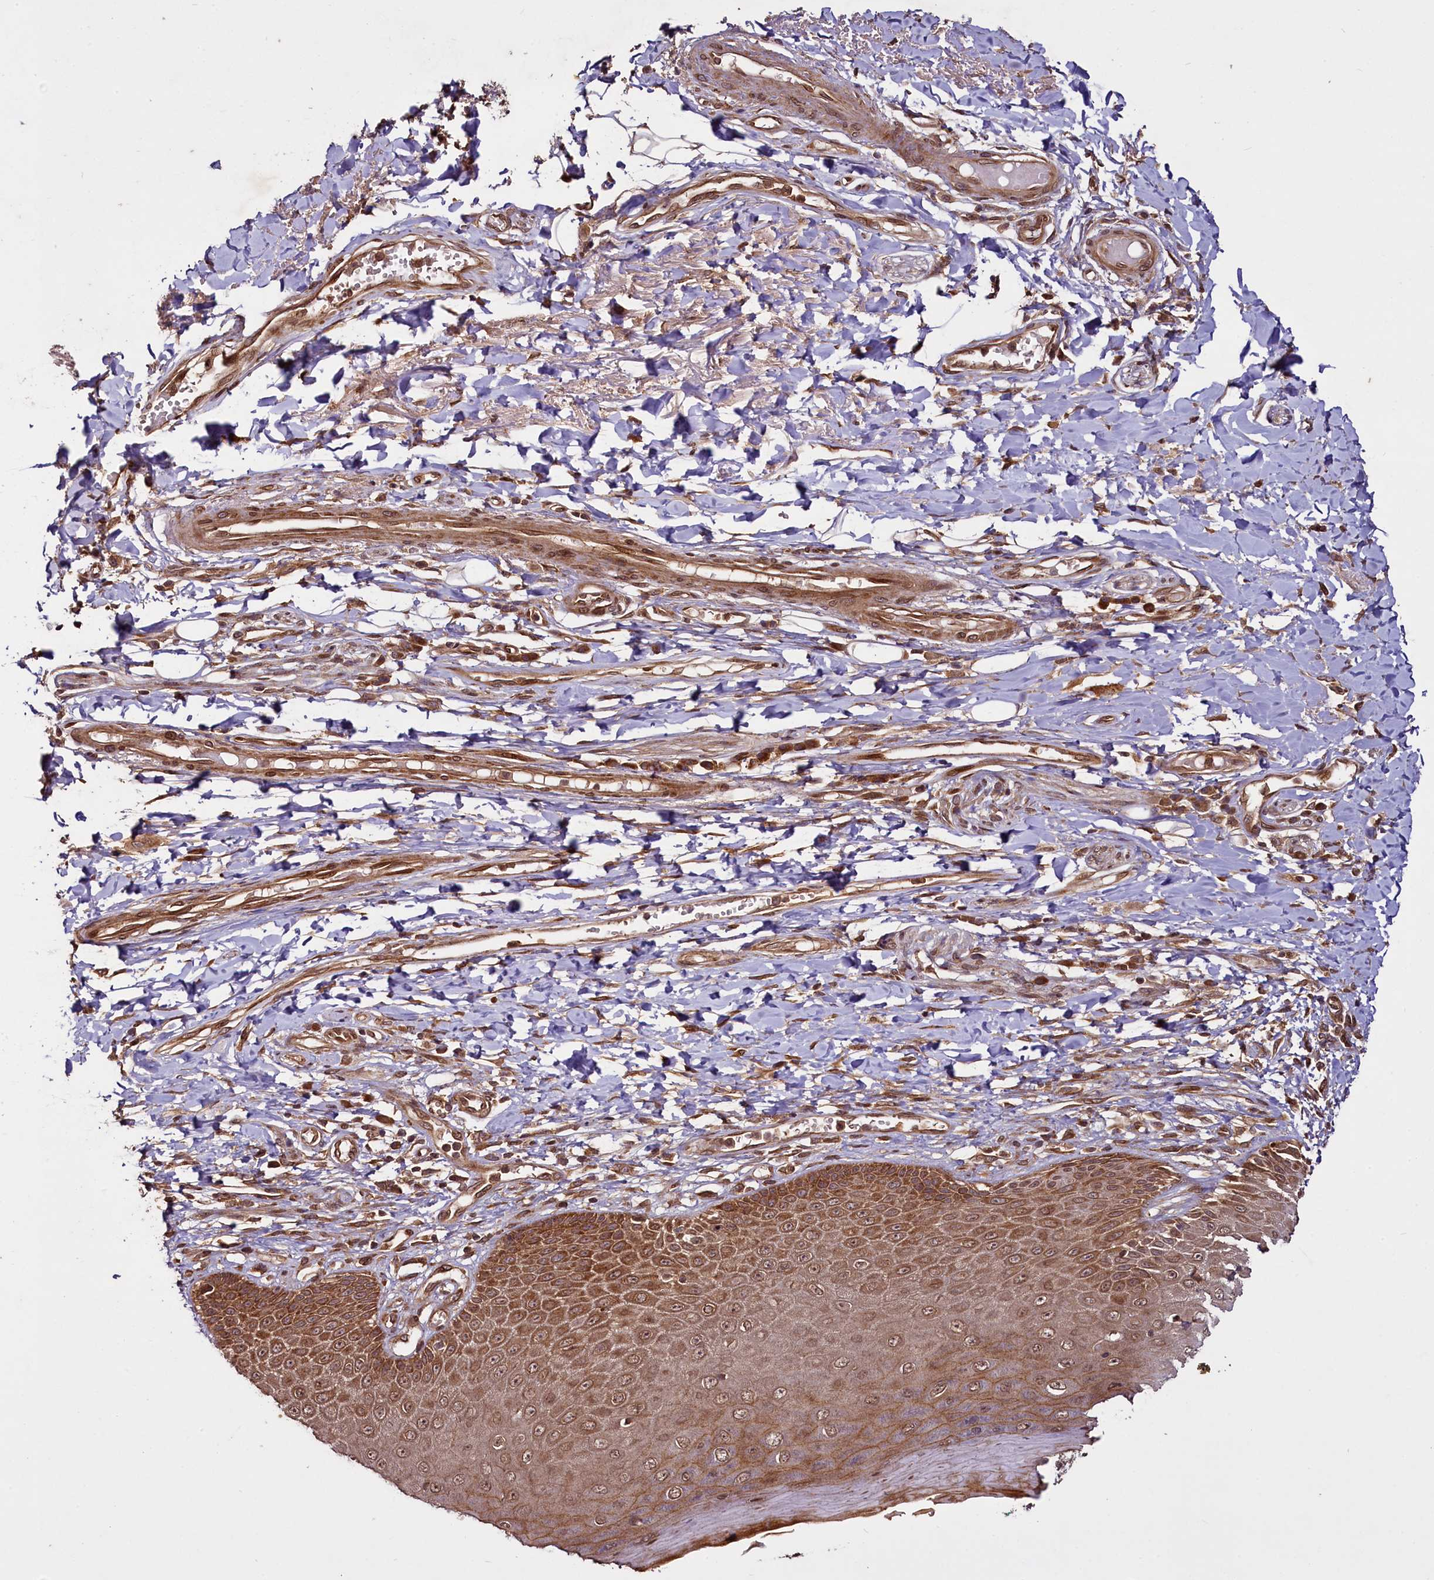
{"staining": {"intensity": "strong", "quantity": ">75%", "location": "cytoplasmic/membranous,nuclear"}, "tissue": "skin", "cell_type": "Epidermal cells", "image_type": "normal", "snomed": [{"axis": "morphology", "description": "Normal tissue, NOS"}, {"axis": "topography", "description": "Anal"}], "caption": "Immunohistochemical staining of benign skin shows >75% levels of strong cytoplasmic/membranous,nuclear protein positivity in approximately >75% of epidermal cells.", "gene": "DCP1B", "patient": {"sex": "male", "age": 78}}